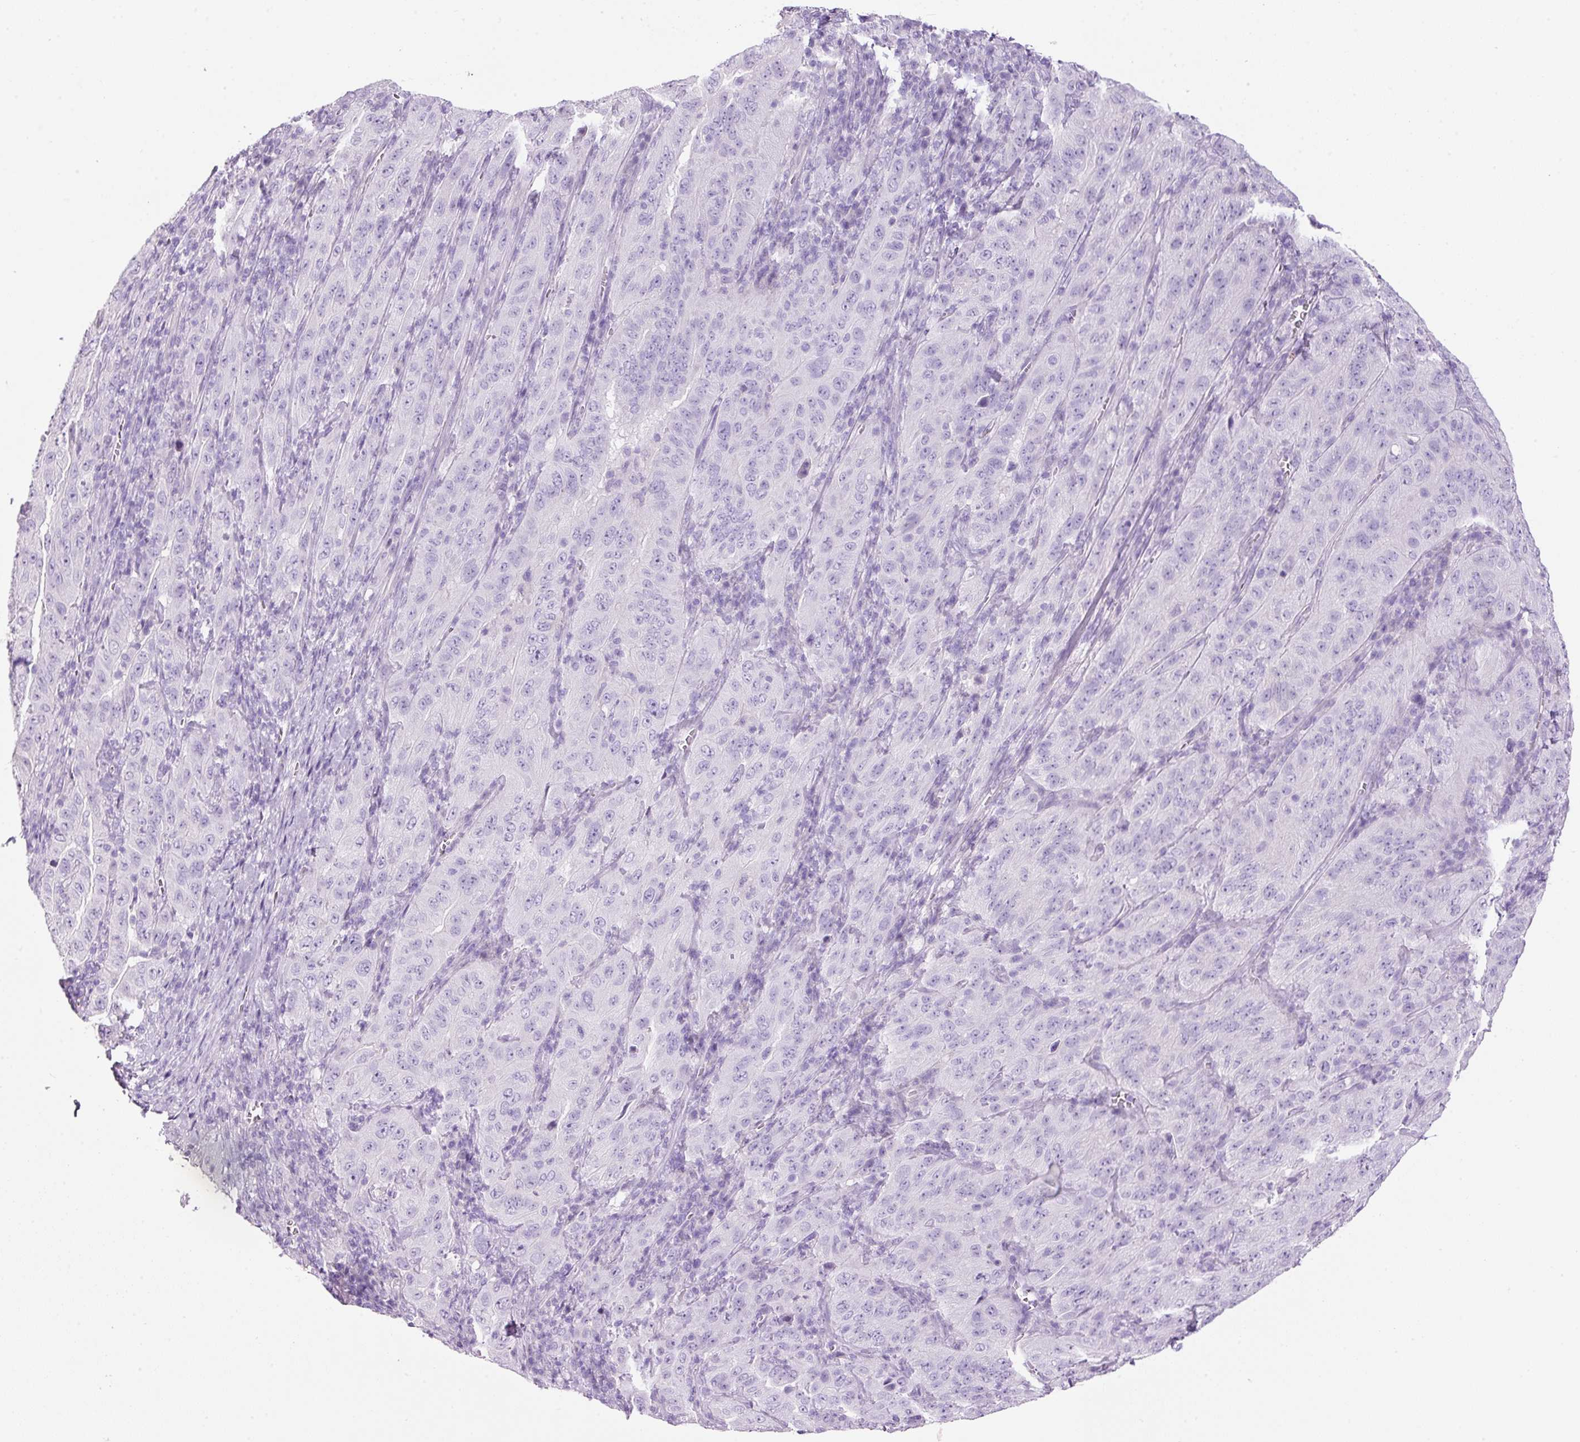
{"staining": {"intensity": "negative", "quantity": "none", "location": "none"}, "tissue": "pancreatic cancer", "cell_type": "Tumor cells", "image_type": "cancer", "snomed": [{"axis": "morphology", "description": "Adenocarcinoma, NOS"}, {"axis": "topography", "description": "Pancreas"}], "caption": "Immunohistochemical staining of pancreatic adenocarcinoma exhibits no significant staining in tumor cells.", "gene": "BSND", "patient": {"sex": "male", "age": 63}}